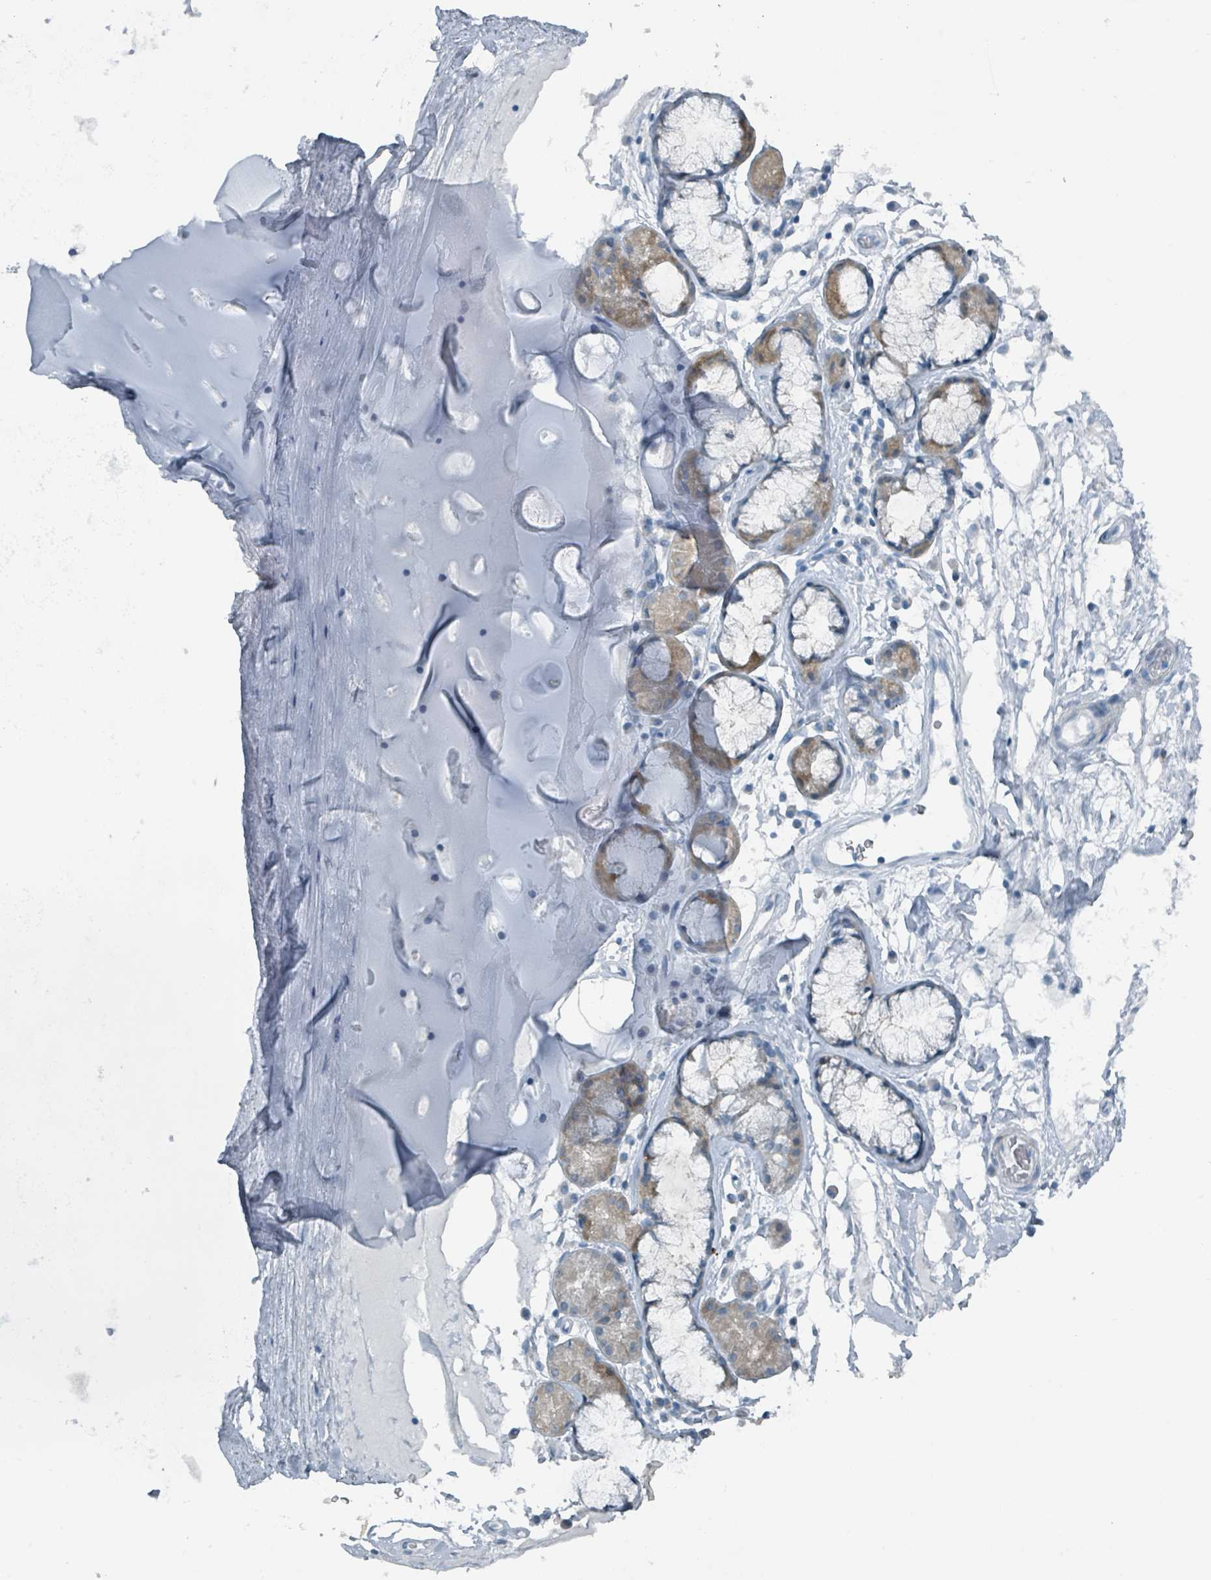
{"staining": {"intensity": "negative", "quantity": "none", "location": "none"}, "tissue": "adipose tissue", "cell_type": "Adipocytes", "image_type": "normal", "snomed": [{"axis": "morphology", "description": "Normal tissue, NOS"}, {"axis": "topography", "description": "Cartilage tissue"}], "caption": "This photomicrograph is of normal adipose tissue stained with immunohistochemistry to label a protein in brown with the nuclei are counter-stained blue. There is no staining in adipocytes.", "gene": "GAMT", "patient": {"sex": "female", "age": 63}}